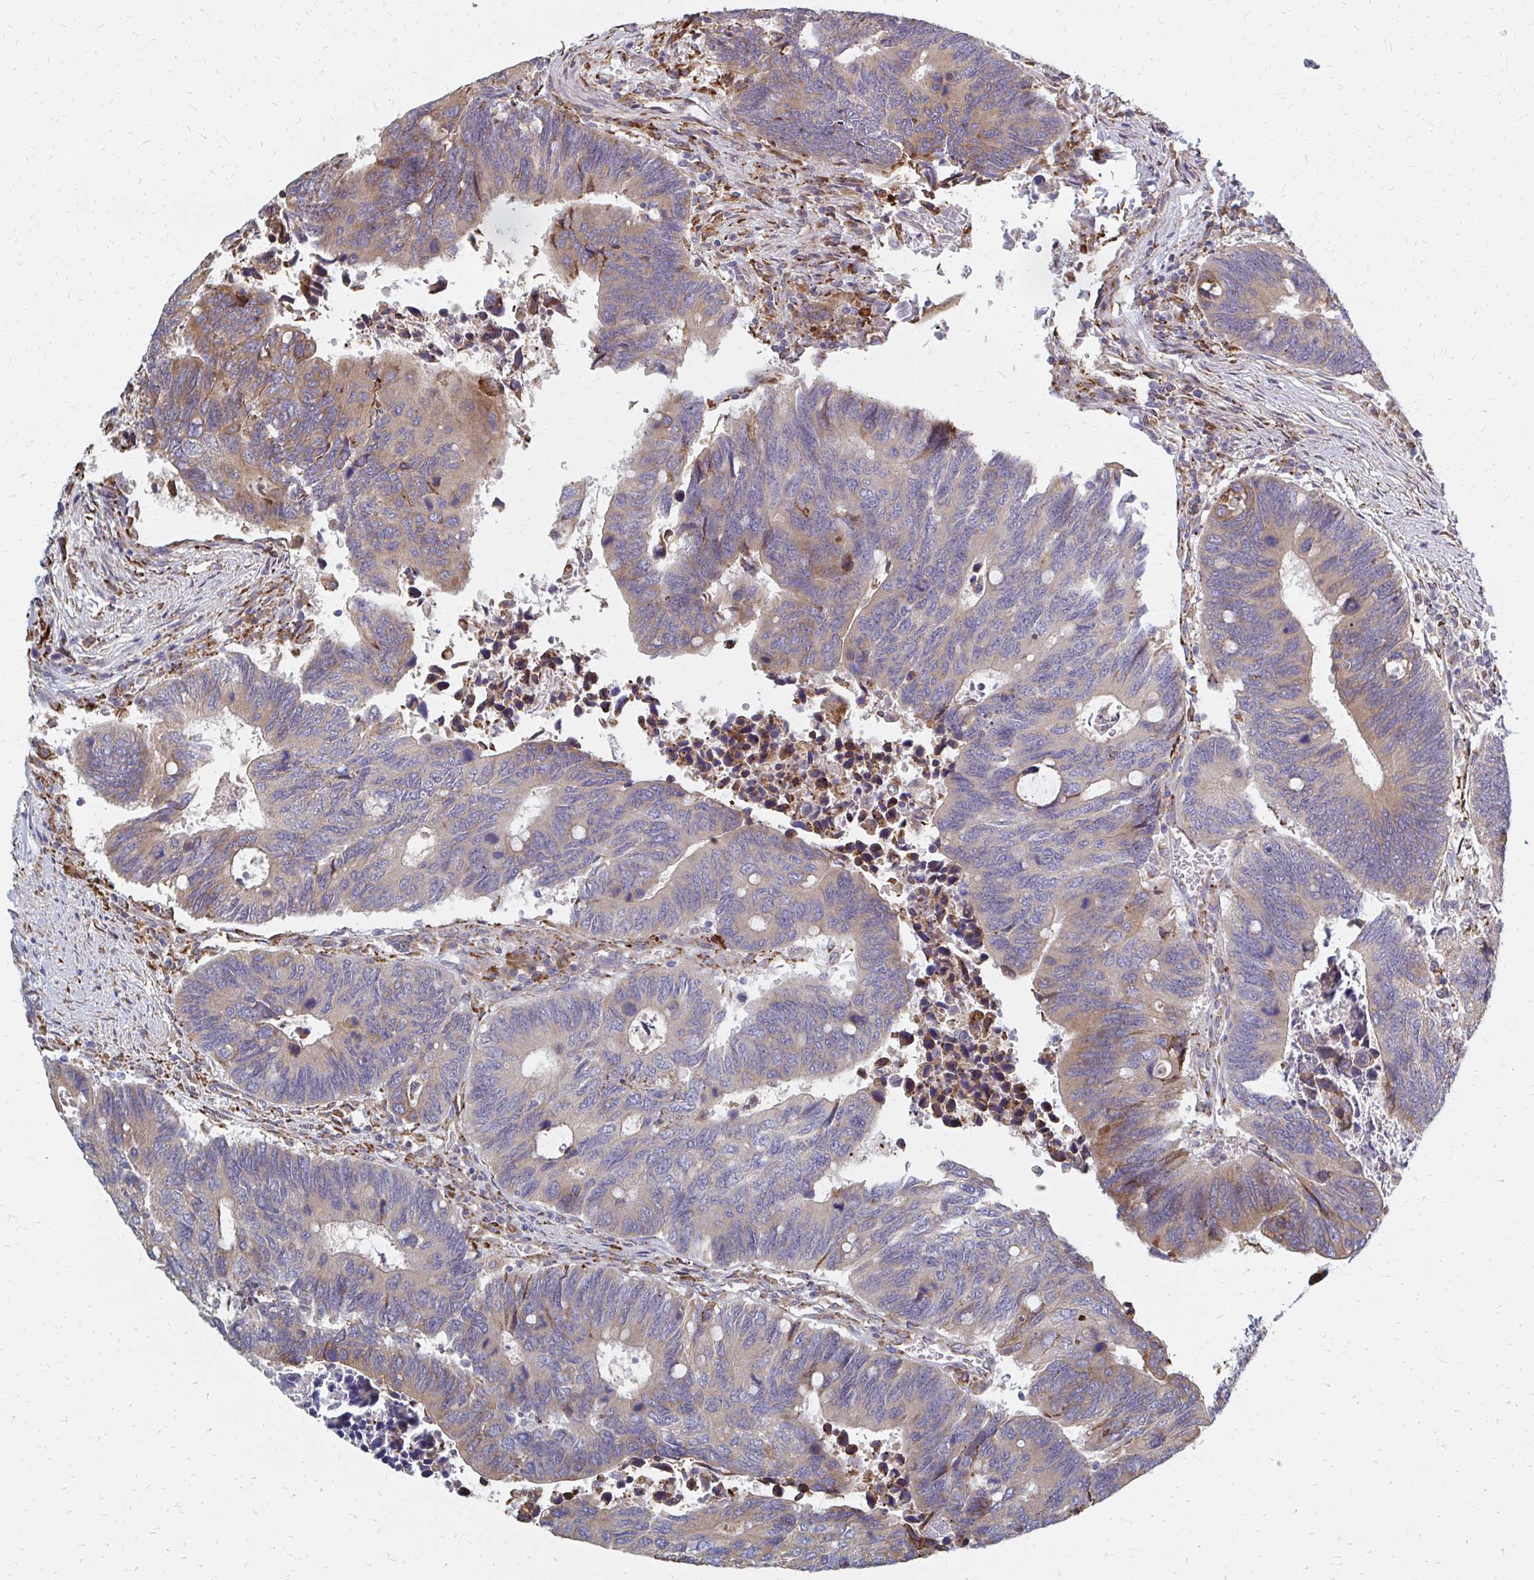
{"staining": {"intensity": "weak", "quantity": "25%-75%", "location": "cytoplasmic/membranous"}, "tissue": "colorectal cancer", "cell_type": "Tumor cells", "image_type": "cancer", "snomed": [{"axis": "morphology", "description": "Adenocarcinoma, NOS"}, {"axis": "topography", "description": "Colon"}], "caption": "Human colorectal cancer stained for a protein (brown) demonstrates weak cytoplasmic/membranous positive staining in about 25%-75% of tumor cells.", "gene": "PPP1R13L", "patient": {"sex": "male", "age": 87}}